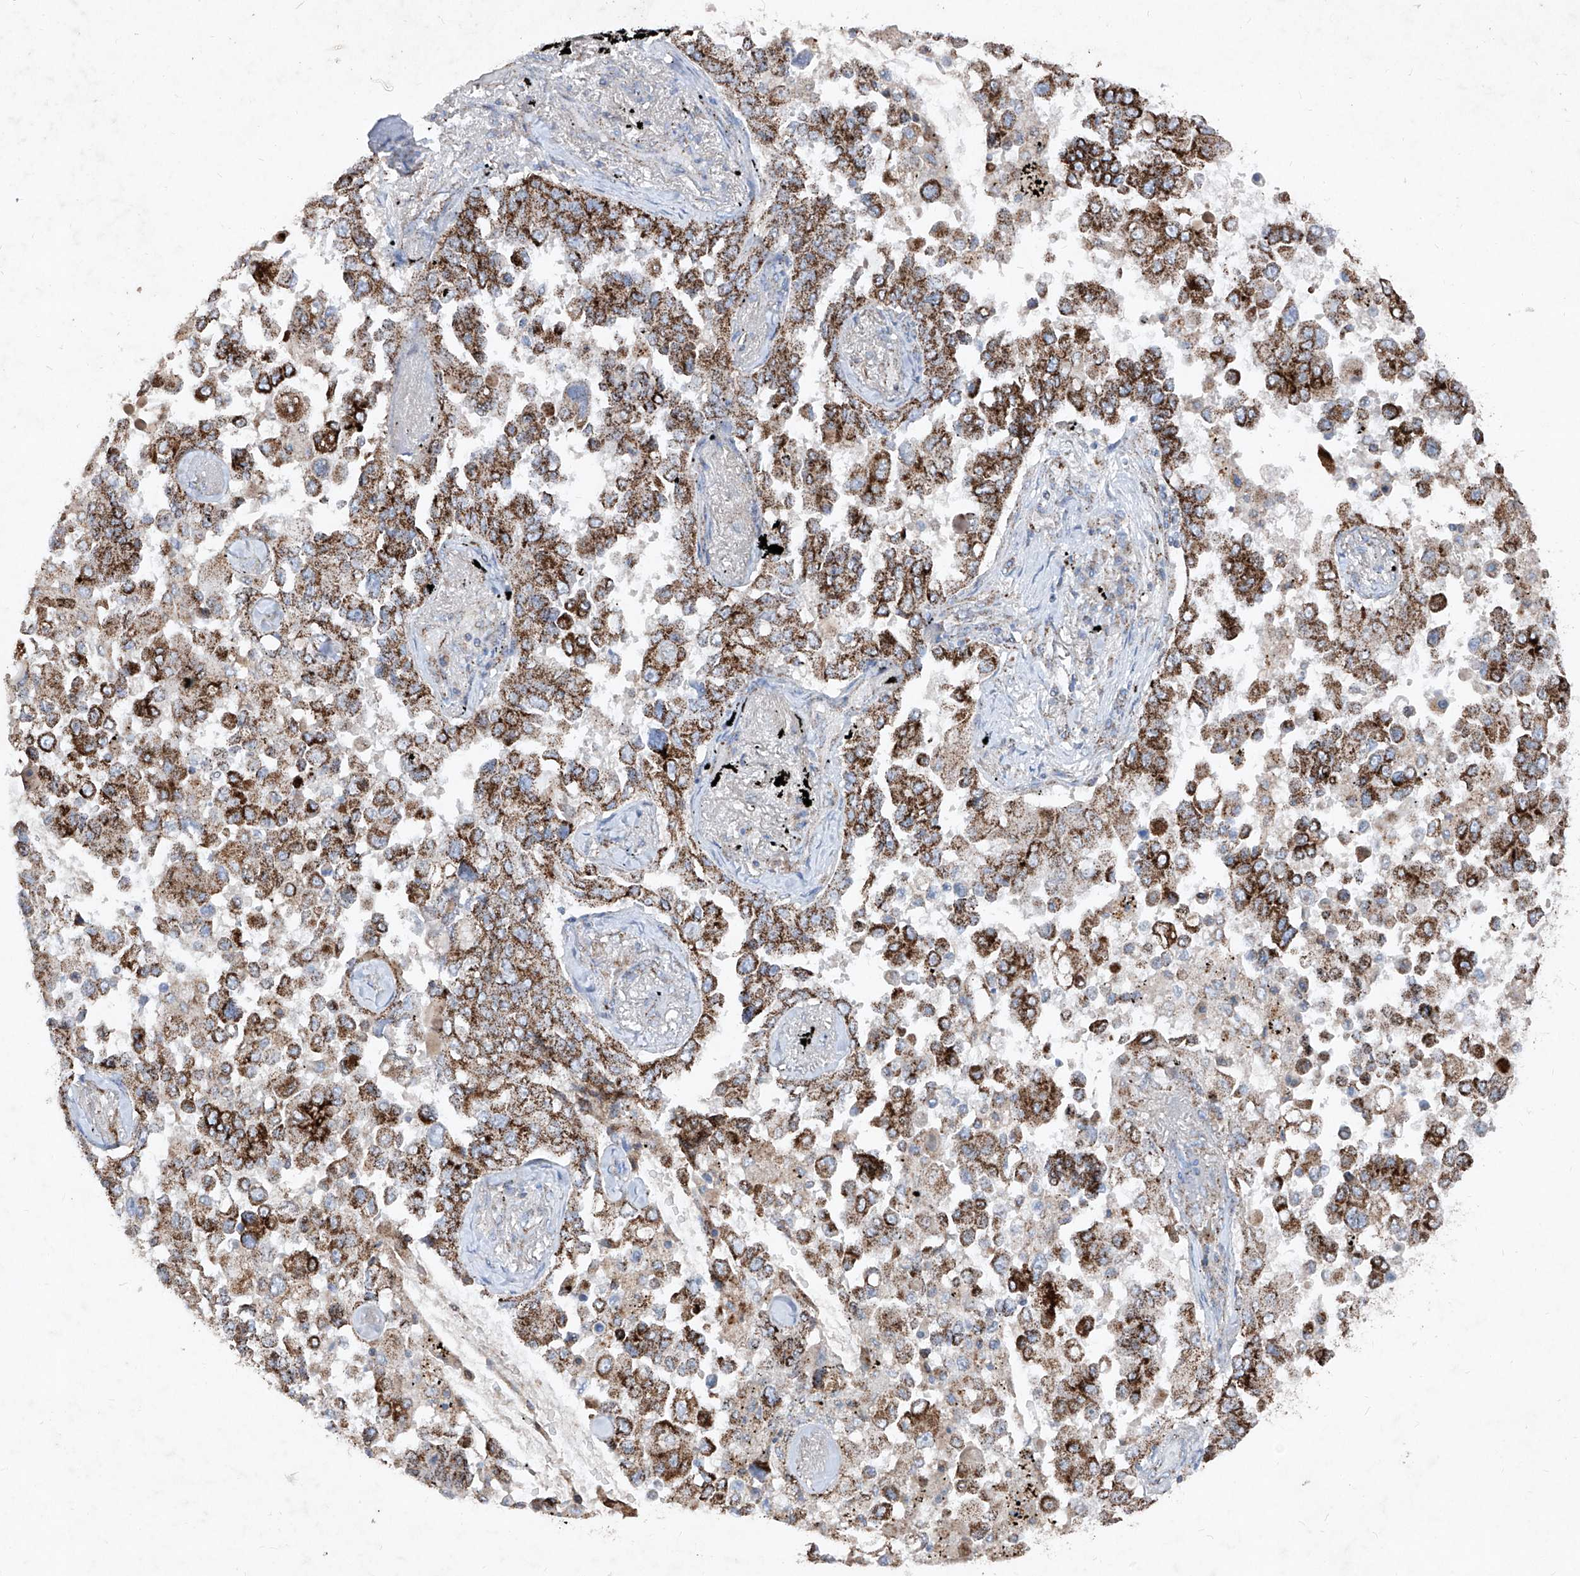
{"staining": {"intensity": "strong", "quantity": ">75%", "location": "cytoplasmic/membranous"}, "tissue": "lung cancer", "cell_type": "Tumor cells", "image_type": "cancer", "snomed": [{"axis": "morphology", "description": "Adenocarcinoma, NOS"}, {"axis": "topography", "description": "Lung"}], "caption": "Immunohistochemistry (DAB (3,3'-diaminobenzidine)) staining of human lung cancer (adenocarcinoma) shows strong cytoplasmic/membranous protein expression in approximately >75% of tumor cells.", "gene": "ABCD3", "patient": {"sex": "female", "age": 67}}